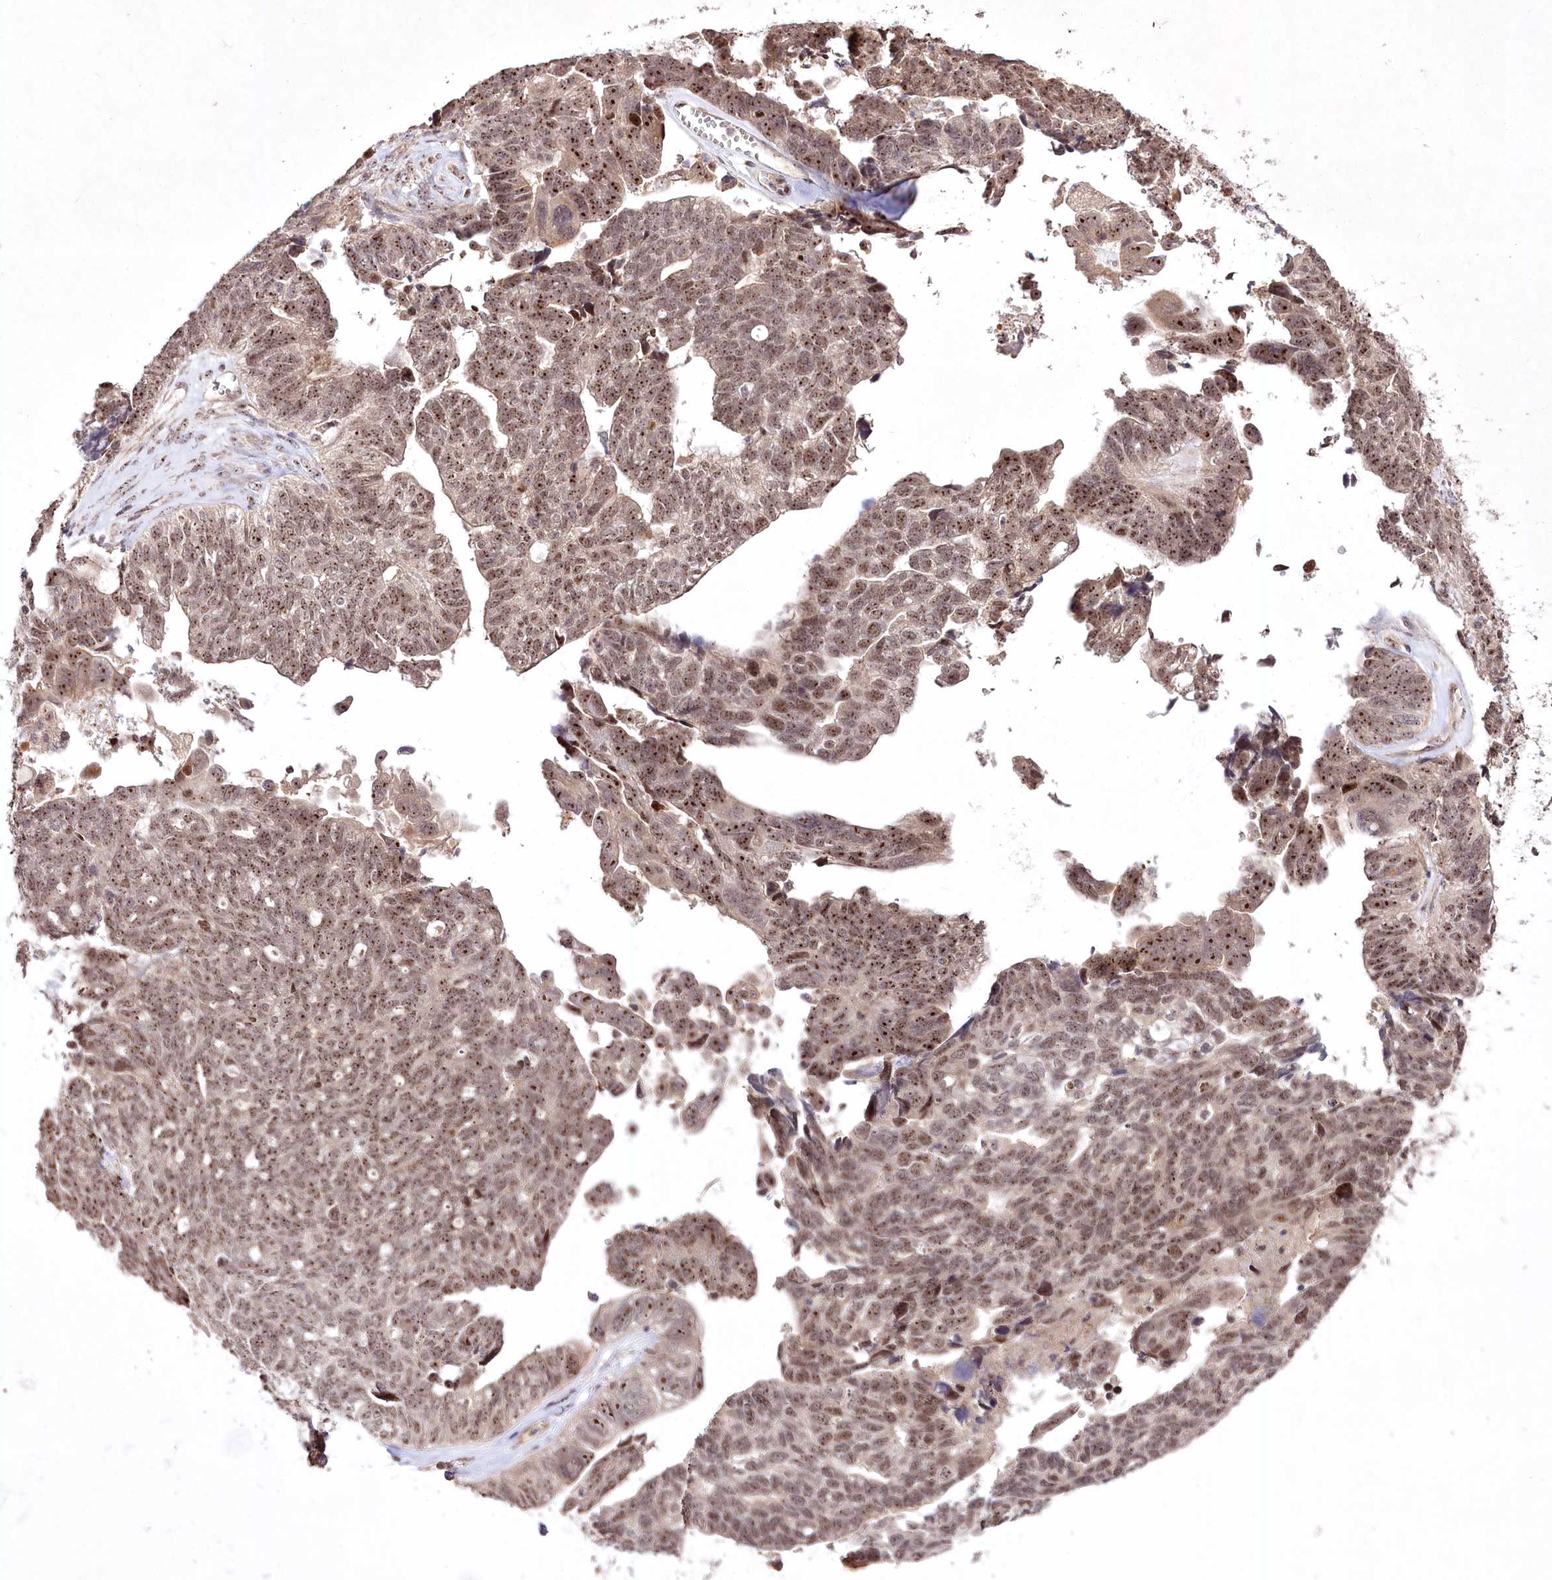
{"staining": {"intensity": "moderate", "quantity": ">75%", "location": "nuclear"}, "tissue": "ovarian cancer", "cell_type": "Tumor cells", "image_type": "cancer", "snomed": [{"axis": "morphology", "description": "Cystadenocarcinoma, serous, NOS"}, {"axis": "topography", "description": "Ovary"}], "caption": "Immunohistochemical staining of ovarian cancer (serous cystadenocarcinoma) exhibits medium levels of moderate nuclear positivity in about >75% of tumor cells.", "gene": "CCDC59", "patient": {"sex": "female", "age": 79}}